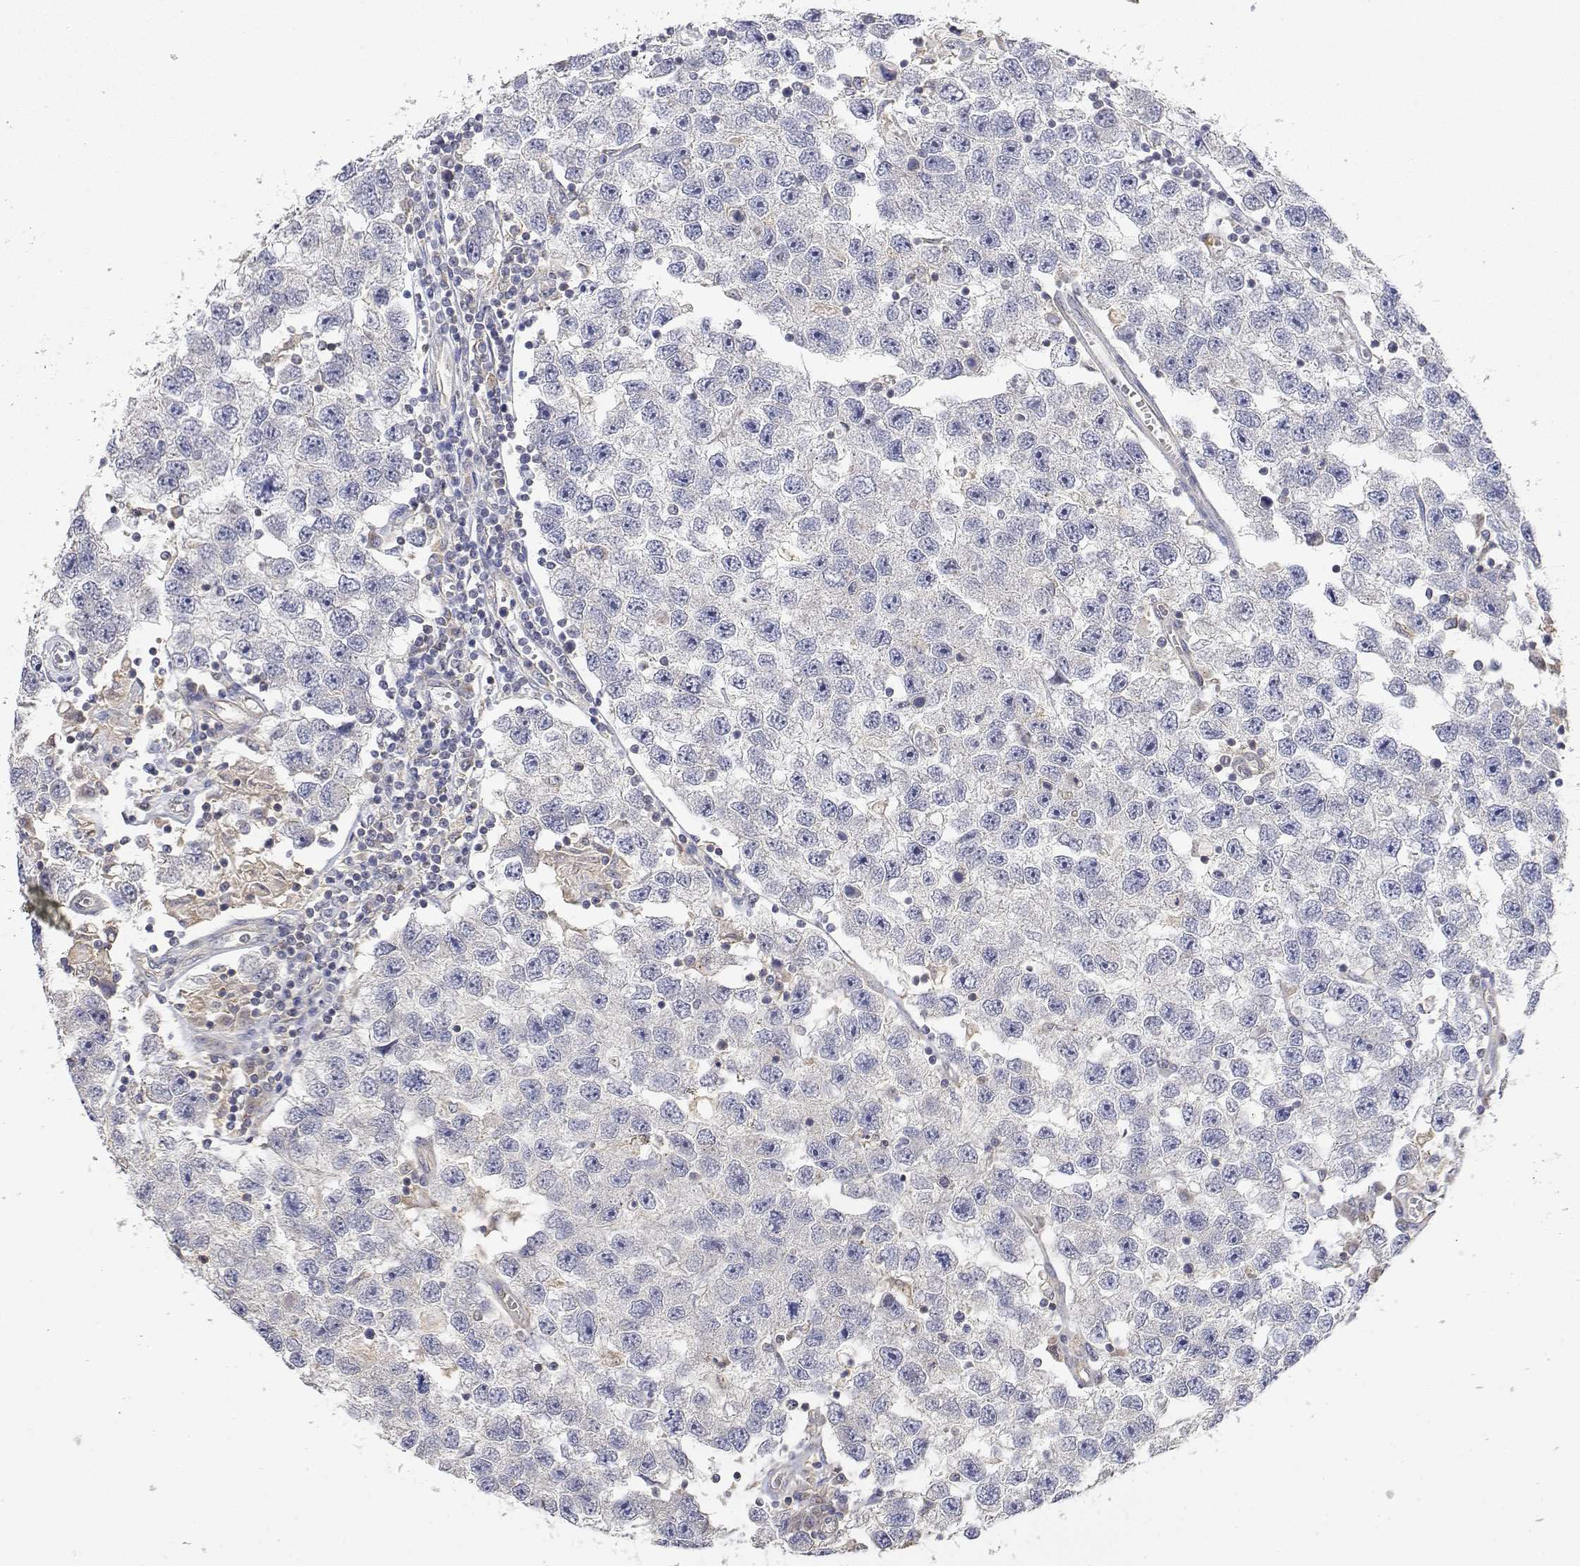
{"staining": {"intensity": "negative", "quantity": "none", "location": "none"}, "tissue": "testis cancer", "cell_type": "Tumor cells", "image_type": "cancer", "snomed": [{"axis": "morphology", "description": "Seminoma, NOS"}, {"axis": "topography", "description": "Testis"}], "caption": "IHC image of testis cancer stained for a protein (brown), which displays no staining in tumor cells.", "gene": "LONRF3", "patient": {"sex": "male", "age": 26}}